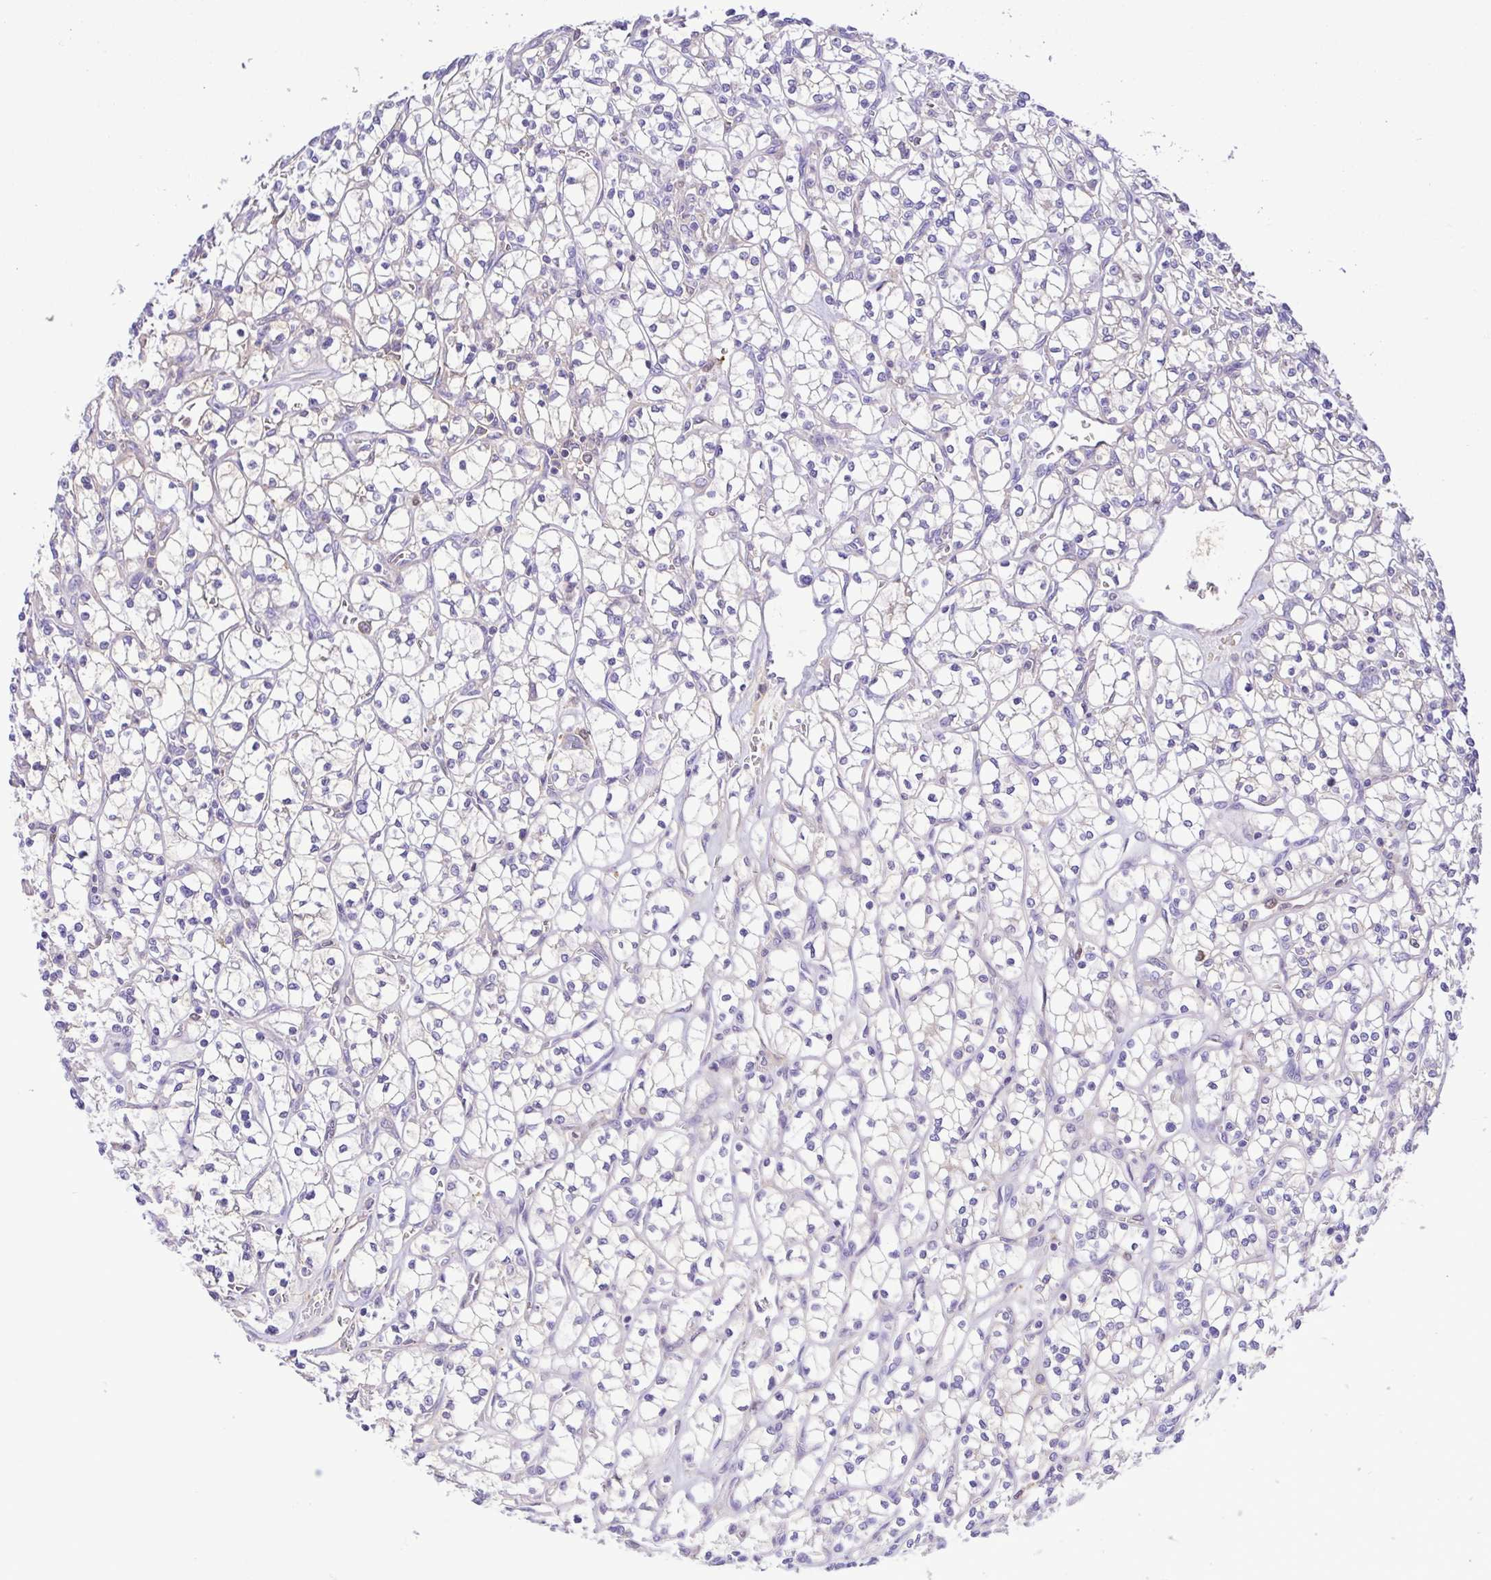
{"staining": {"intensity": "negative", "quantity": "none", "location": "none"}, "tissue": "renal cancer", "cell_type": "Tumor cells", "image_type": "cancer", "snomed": [{"axis": "morphology", "description": "Adenocarcinoma, NOS"}, {"axis": "topography", "description": "Kidney"}], "caption": "High magnification brightfield microscopy of renal cancer stained with DAB (brown) and counterstained with hematoxylin (blue): tumor cells show no significant positivity.", "gene": "IGFL1", "patient": {"sex": "female", "age": 64}}